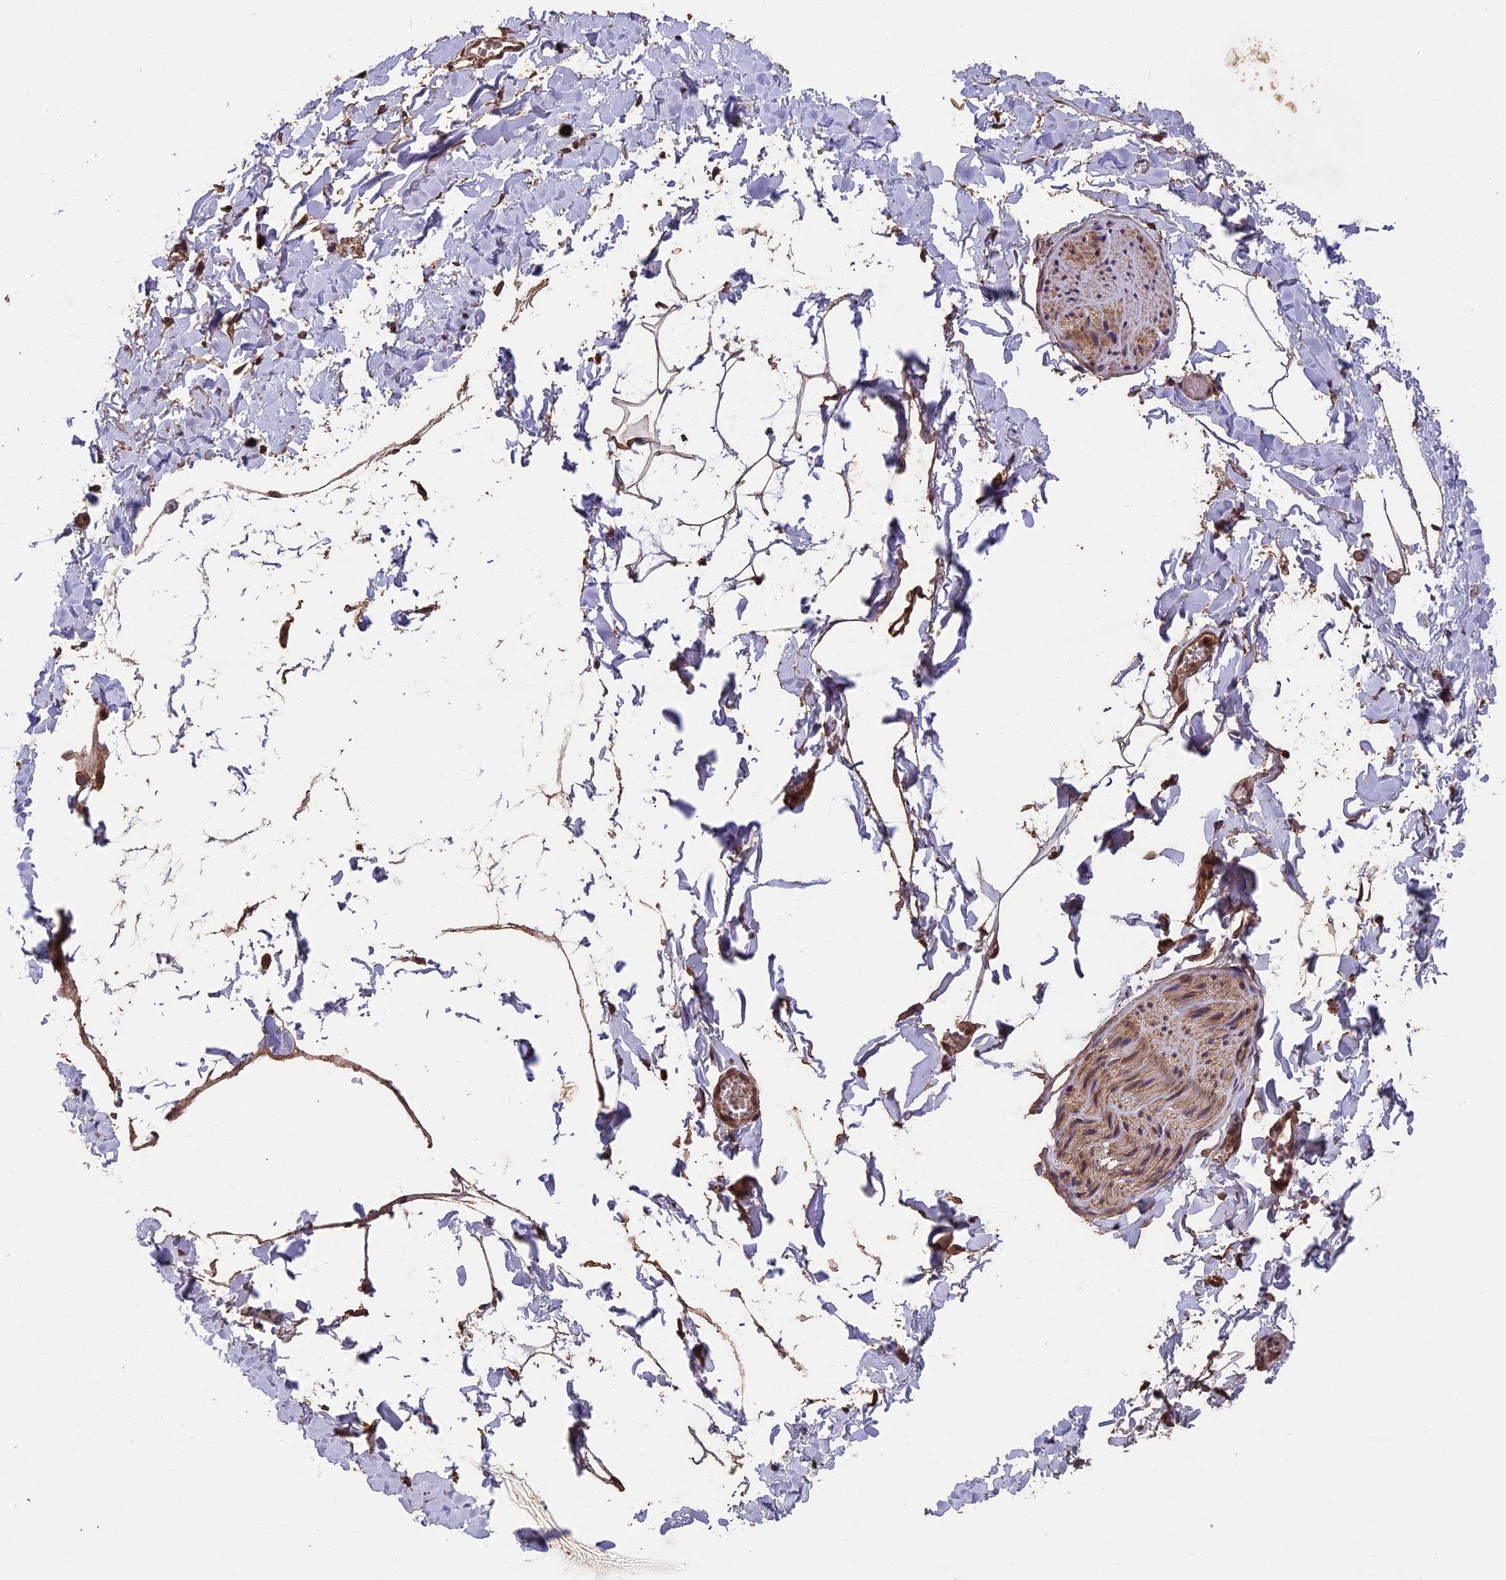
{"staining": {"intensity": "moderate", "quantity": "25%-75%", "location": "cytoplasmic/membranous"}, "tissue": "adipose tissue", "cell_type": "Adipocytes", "image_type": "normal", "snomed": [{"axis": "morphology", "description": "Normal tissue, NOS"}, {"axis": "topography", "description": "Gallbladder"}, {"axis": "topography", "description": "Peripheral nerve tissue"}], "caption": "Immunohistochemical staining of normal adipose tissue shows moderate cytoplasmic/membranous protein positivity in approximately 25%-75% of adipocytes.", "gene": "CHD9", "patient": {"sex": "male", "age": 38}}